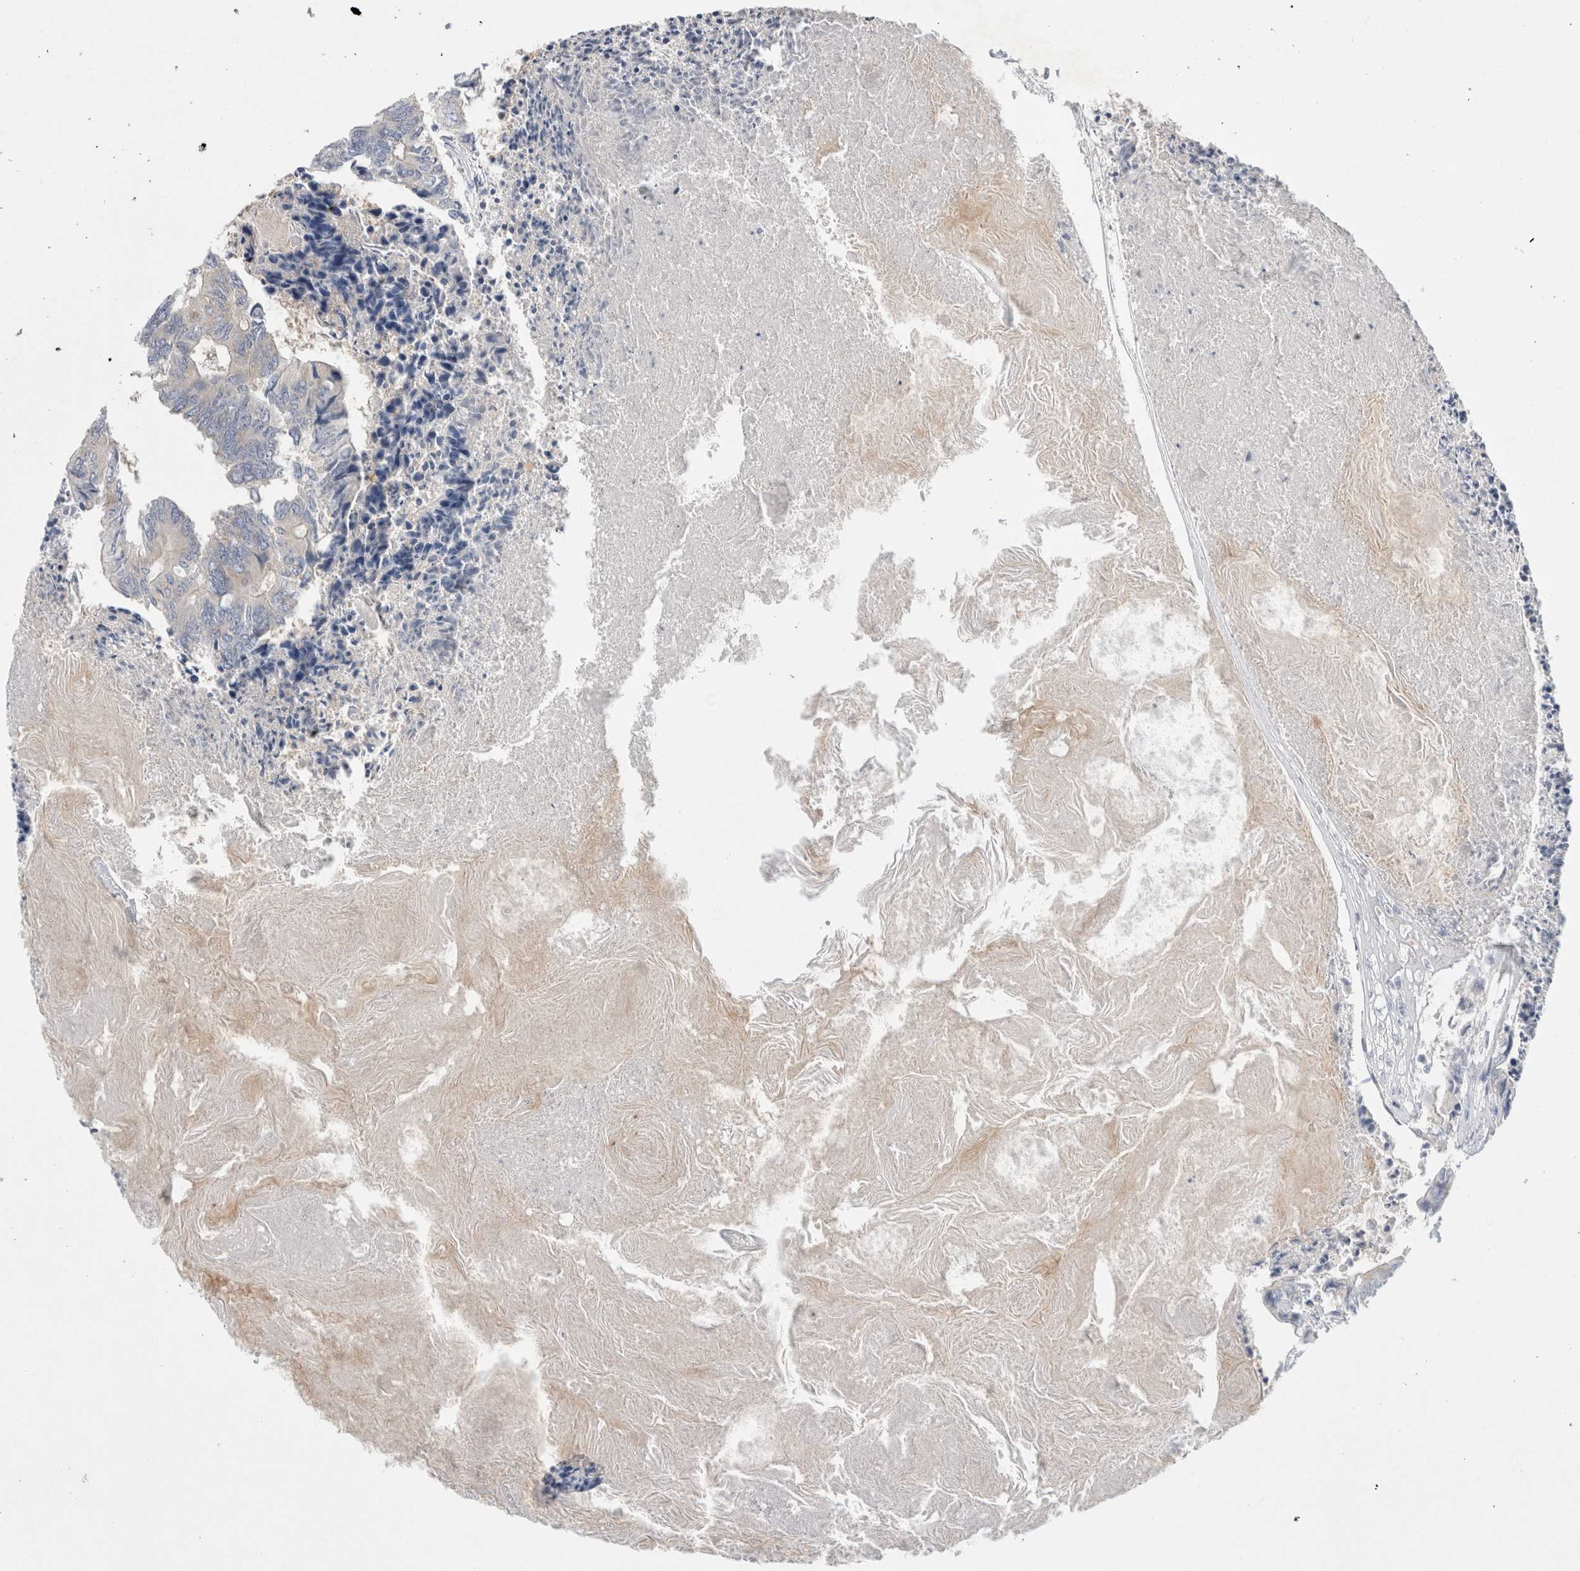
{"staining": {"intensity": "negative", "quantity": "none", "location": "none"}, "tissue": "colorectal cancer", "cell_type": "Tumor cells", "image_type": "cancer", "snomed": [{"axis": "morphology", "description": "Adenocarcinoma, NOS"}, {"axis": "topography", "description": "Rectum"}], "caption": "The immunohistochemistry histopathology image has no significant expression in tumor cells of colorectal cancer (adenocarcinoma) tissue.", "gene": "WIPF2", "patient": {"sex": "male", "age": 63}}